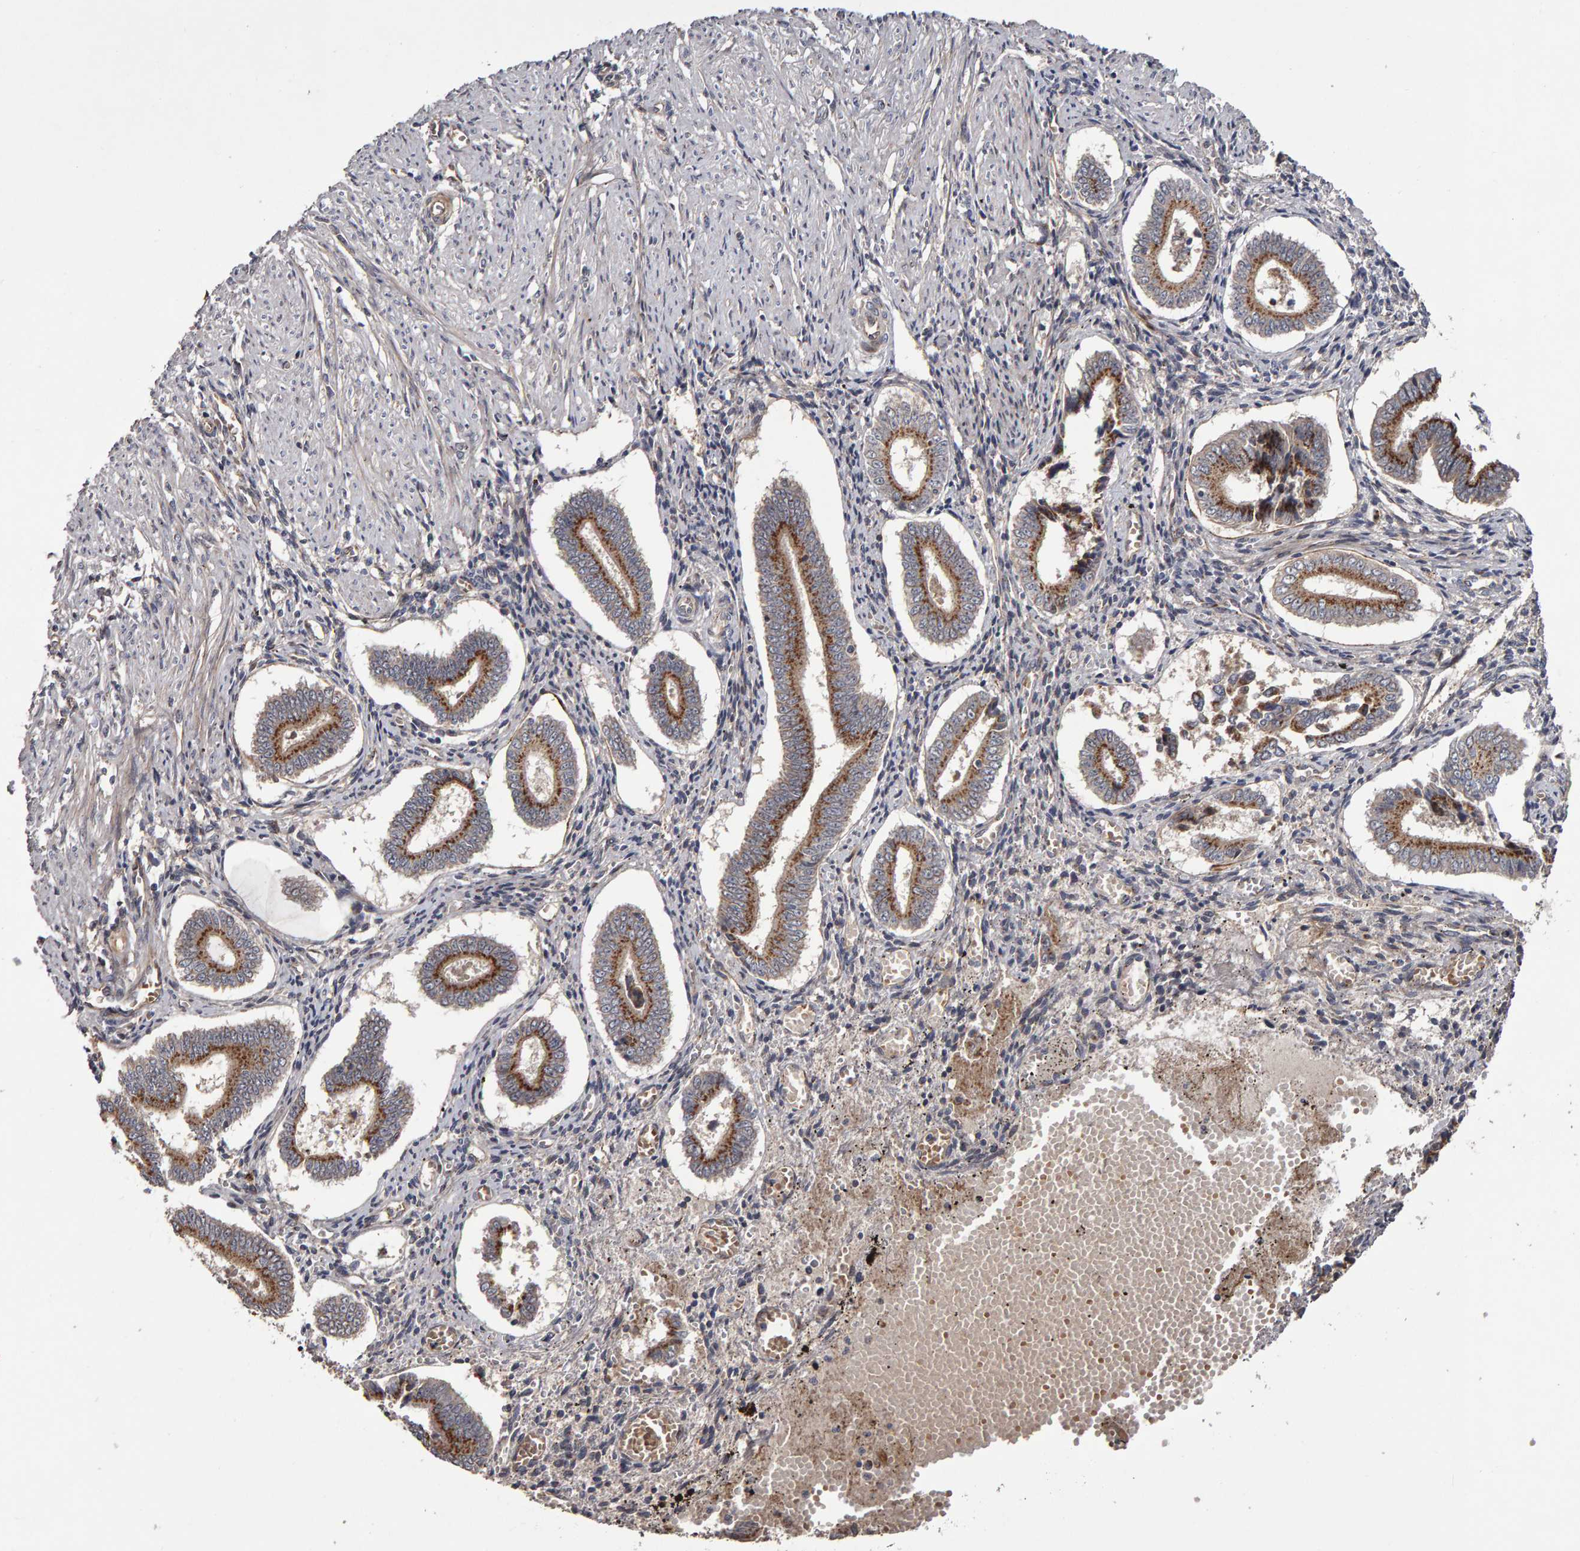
{"staining": {"intensity": "negative", "quantity": "none", "location": "none"}, "tissue": "endometrium", "cell_type": "Cells in endometrial stroma", "image_type": "normal", "snomed": [{"axis": "morphology", "description": "Normal tissue, NOS"}, {"axis": "topography", "description": "Endometrium"}], "caption": "The micrograph displays no significant positivity in cells in endometrial stroma of endometrium. Nuclei are stained in blue.", "gene": "CANT1", "patient": {"sex": "female", "age": 42}}